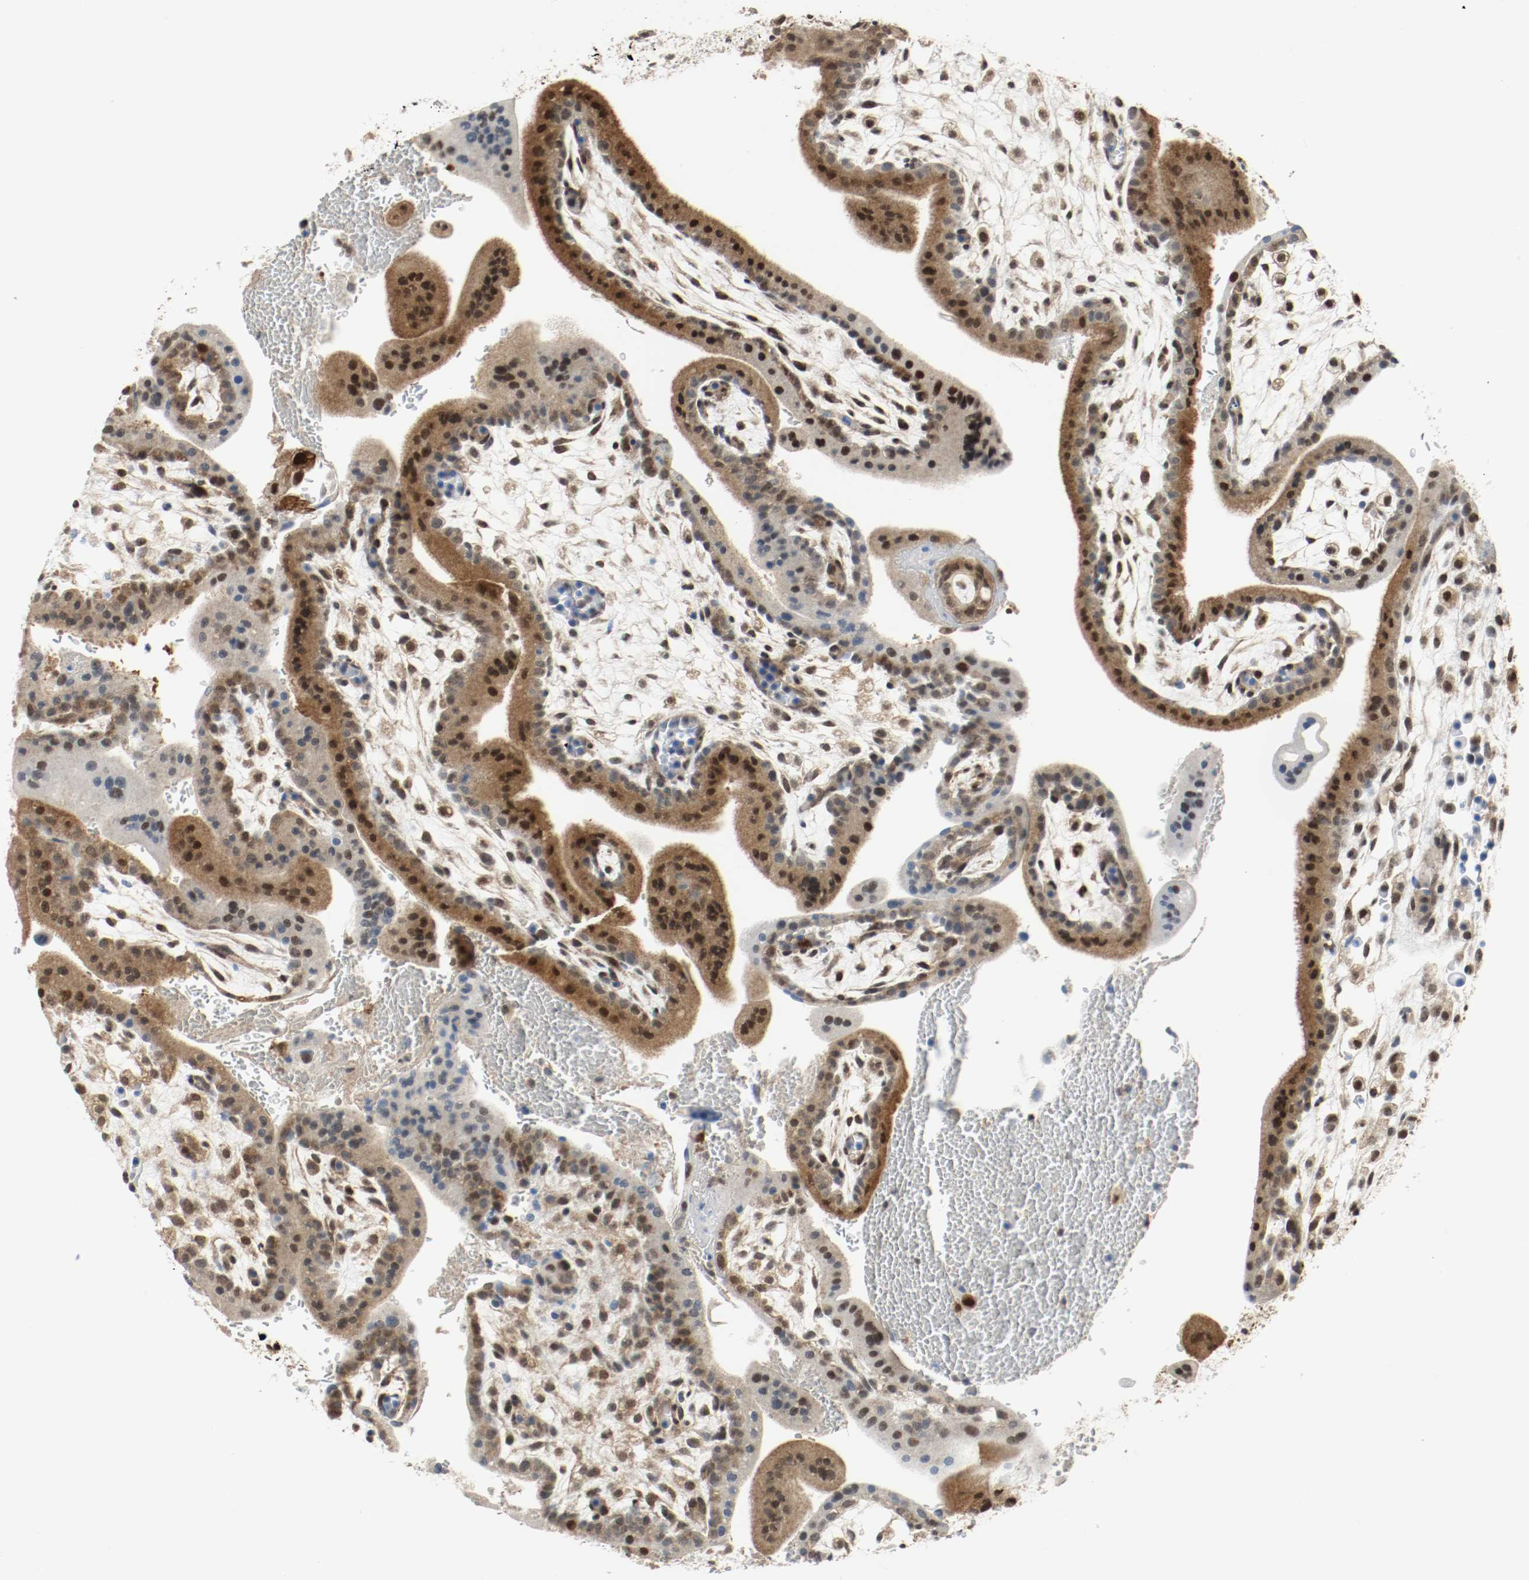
{"staining": {"intensity": "strong", "quantity": ">75%", "location": "cytoplasmic/membranous,nuclear"}, "tissue": "placenta", "cell_type": "Decidual cells", "image_type": "normal", "snomed": [{"axis": "morphology", "description": "Normal tissue, NOS"}, {"axis": "topography", "description": "Placenta"}], "caption": "A high-resolution image shows IHC staining of benign placenta, which displays strong cytoplasmic/membranous,nuclear positivity in about >75% of decidual cells.", "gene": "PPME1", "patient": {"sex": "female", "age": 35}}